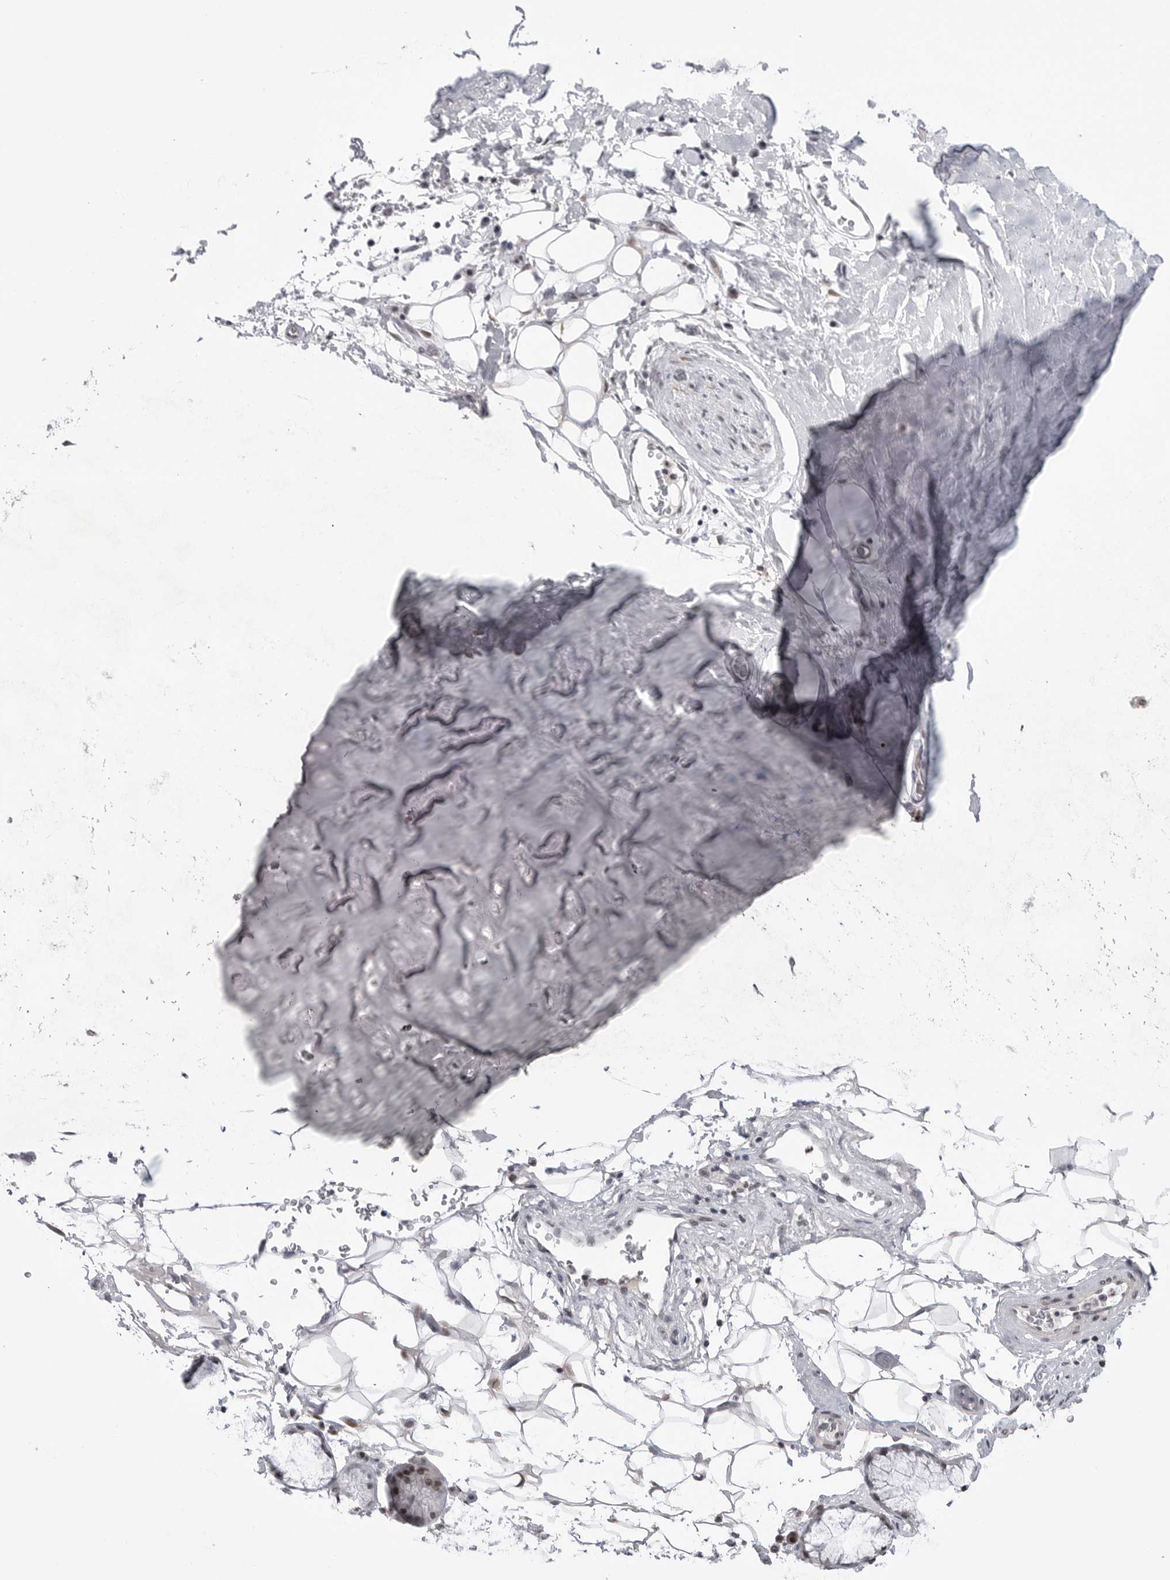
{"staining": {"intensity": "weak", "quantity": "25%-75%", "location": "nuclear"}, "tissue": "adipose tissue", "cell_type": "Adipocytes", "image_type": "normal", "snomed": [{"axis": "morphology", "description": "Normal tissue, NOS"}, {"axis": "topography", "description": "Cartilage tissue"}], "caption": "Protein analysis of benign adipose tissue exhibits weak nuclear staining in approximately 25%-75% of adipocytes. (DAB (3,3'-diaminobenzidine) = brown stain, brightfield microscopy at high magnification).", "gene": "TRIM66", "patient": {"sex": "female", "age": 63}}